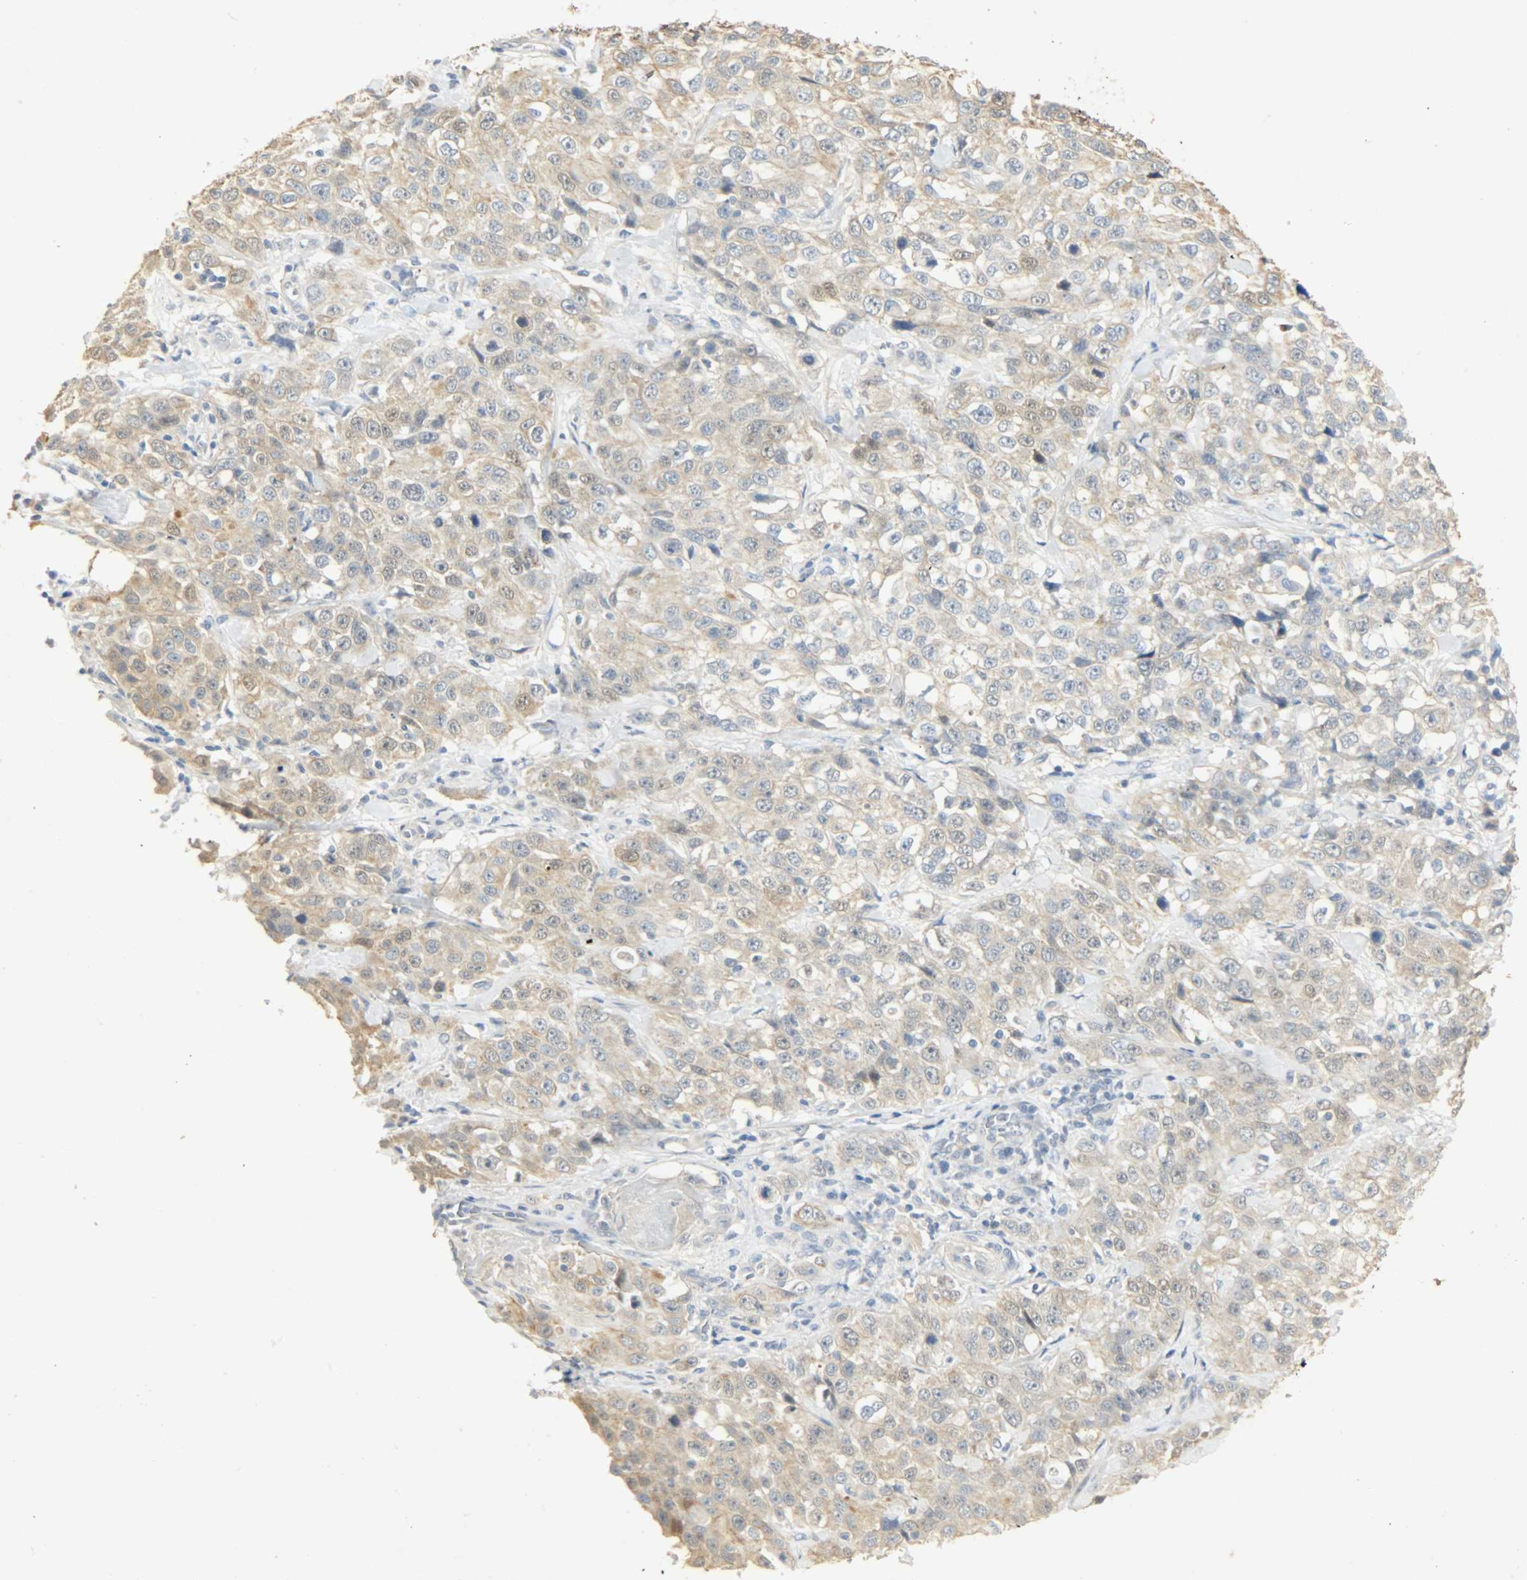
{"staining": {"intensity": "moderate", "quantity": ">75%", "location": "cytoplasmic/membranous,nuclear"}, "tissue": "stomach cancer", "cell_type": "Tumor cells", "image_type": "cancer", "snomed": [{"axis": "morphology", "description": "Normal tissue, NOS"}, {"axis": "morphology", "description": "Adenocarcinoma, NOS"}, {"axis": "topography", "description": "Stomach"}], "caption": "Stomach cancer (adenocarcinoma) stained with a brown dye displays moderate cytoplasmic/membranous and nuclear positive expression in approximately >75% of tumor cells.", "gene": "USP13", "patient": {"sex": "male", "age": 48}}